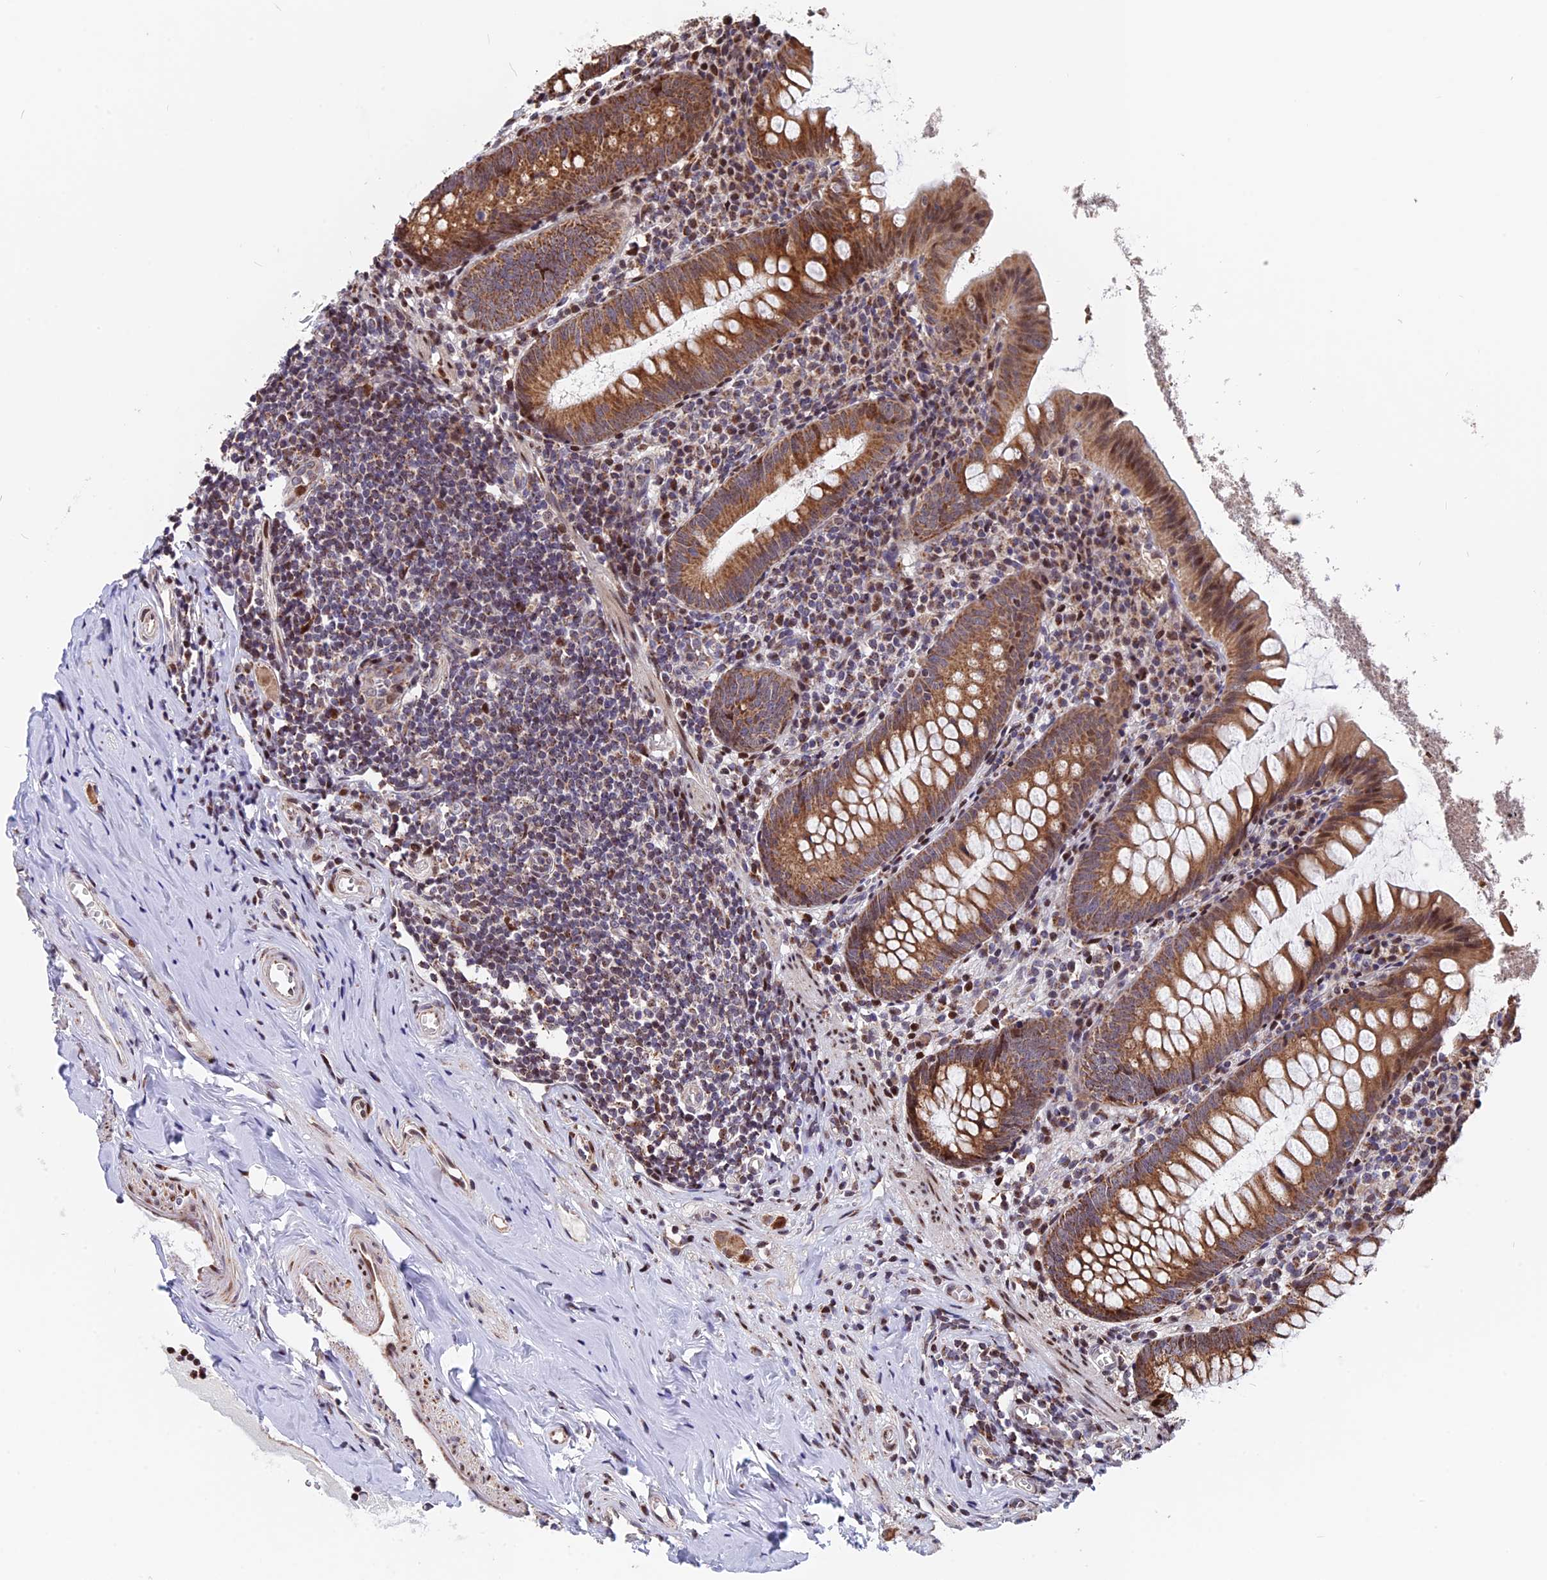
{"staining": {"intensity": "strong", "quantity": ">75%", "location": "cytoplasmic/membranous"}, "tissue": "appendix", "cell_type": "Glandular cells", "image_type": "normal", "snomed": [{"axis": "morphology", "description": "Normal tissue, NOS"}, {"axis": "topography", "description": "Appendix"}], "caption": "Brown immunohistochemical staining in unremarkable appendix reveals strong cytoplasmic/membranous positivity in about >75% of glandular cells.", "gene": "FAM174C", "patient": {"sex": "female", "age": 51}}